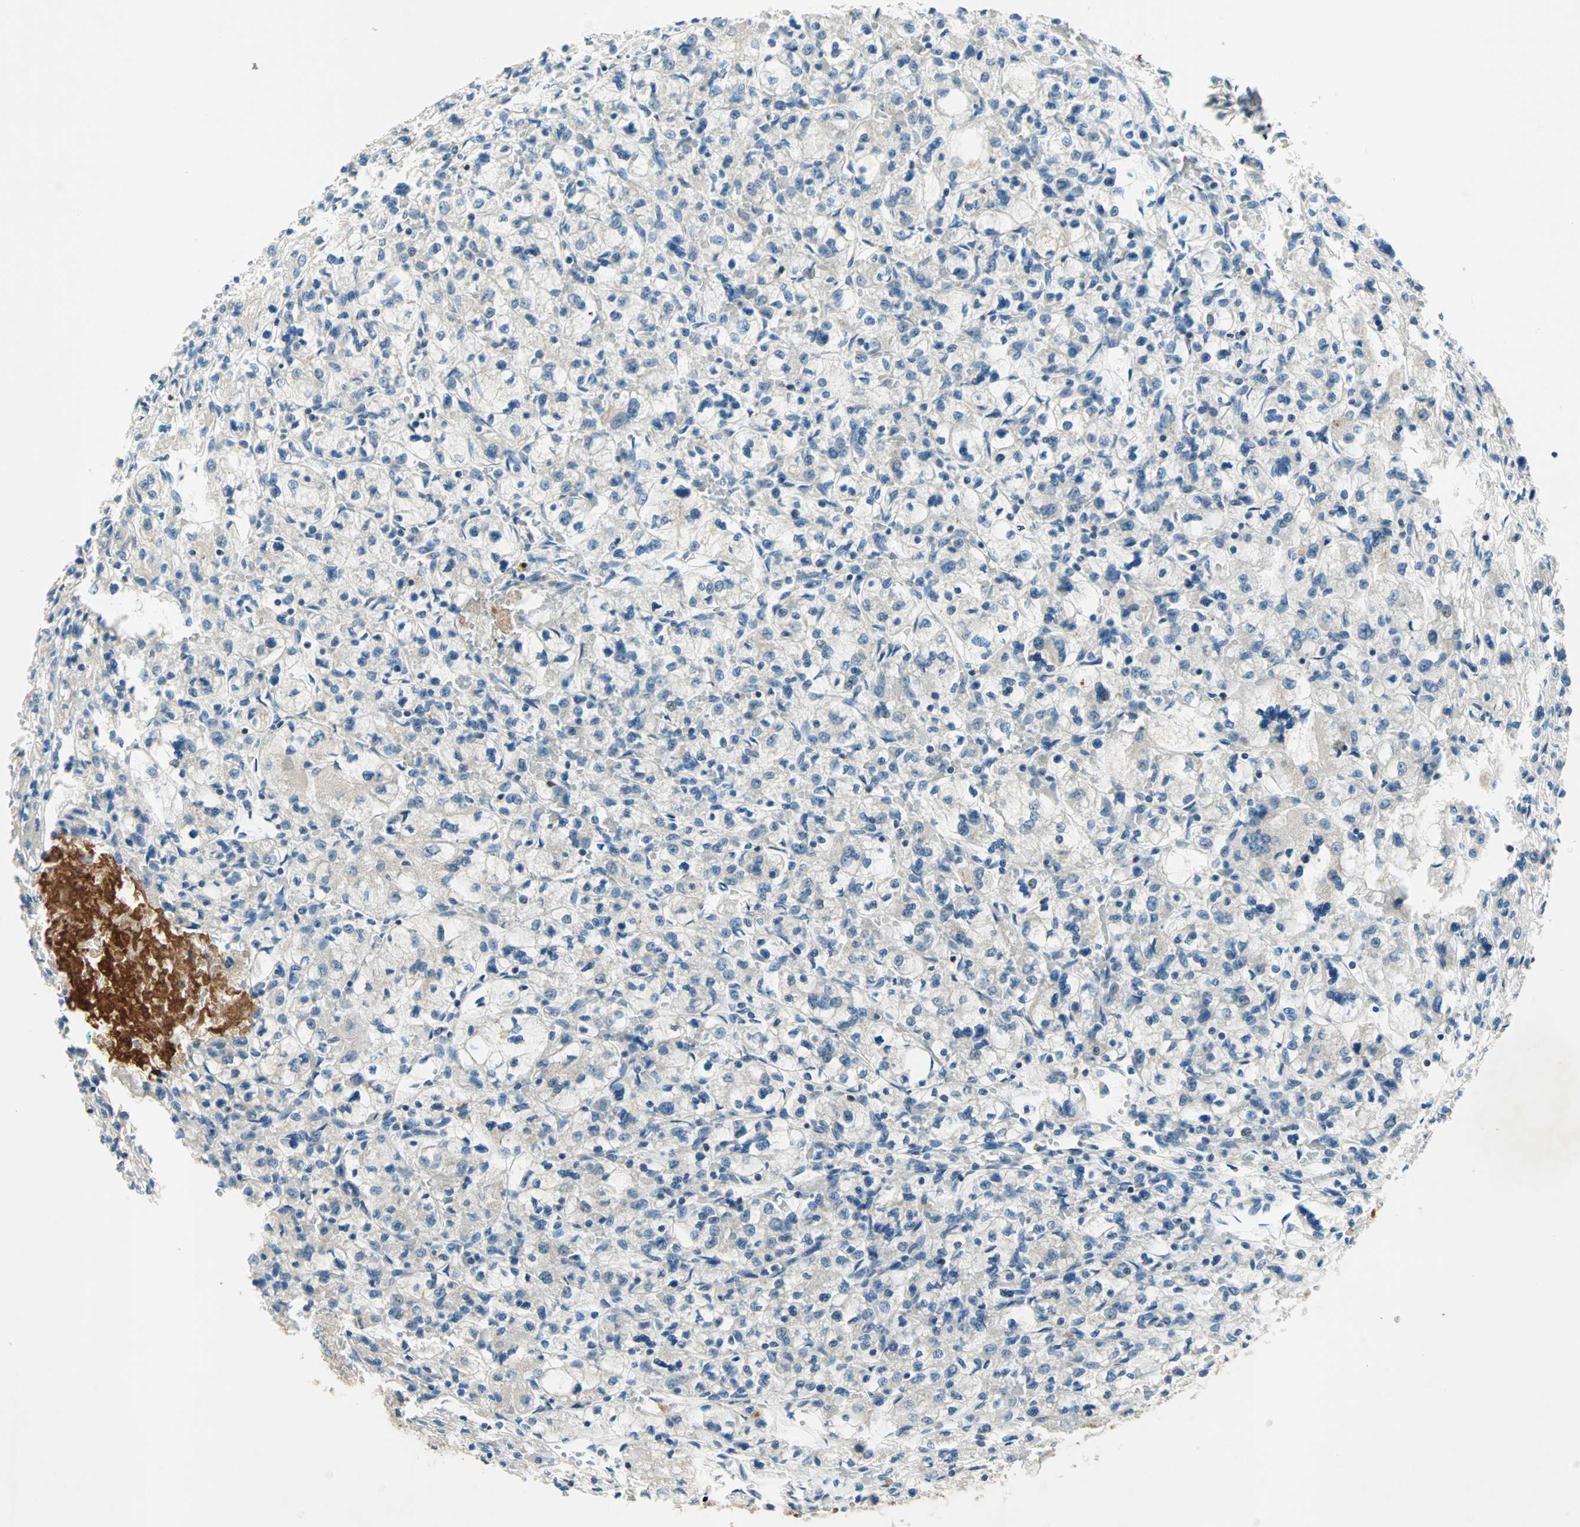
{"staining": {"intensity": "negative", "quantity": "none", "location": "none"}, "tissue": "renal cancer", "cell_type": "Tumor cells", "image_type": "cancer", "snomed": [{"axis": "morphology", "description": "Adenocarcinoma, NOS"}, {"axis": "topography", "description": "Kidney"}], "caption": "Immunohistochemistry micrograph of human adenocarcinoma (renal) stained for a protein (brown), which reveals no expression in tumor cells. (Stains: DAB (3,3'-diaminobenzidine) IHC with hematoxylin counter stain, Microscopy: brightfield microscopy at high magnification).", "gene": "TEC", "patient": {"sex": "female", "age": 83}}